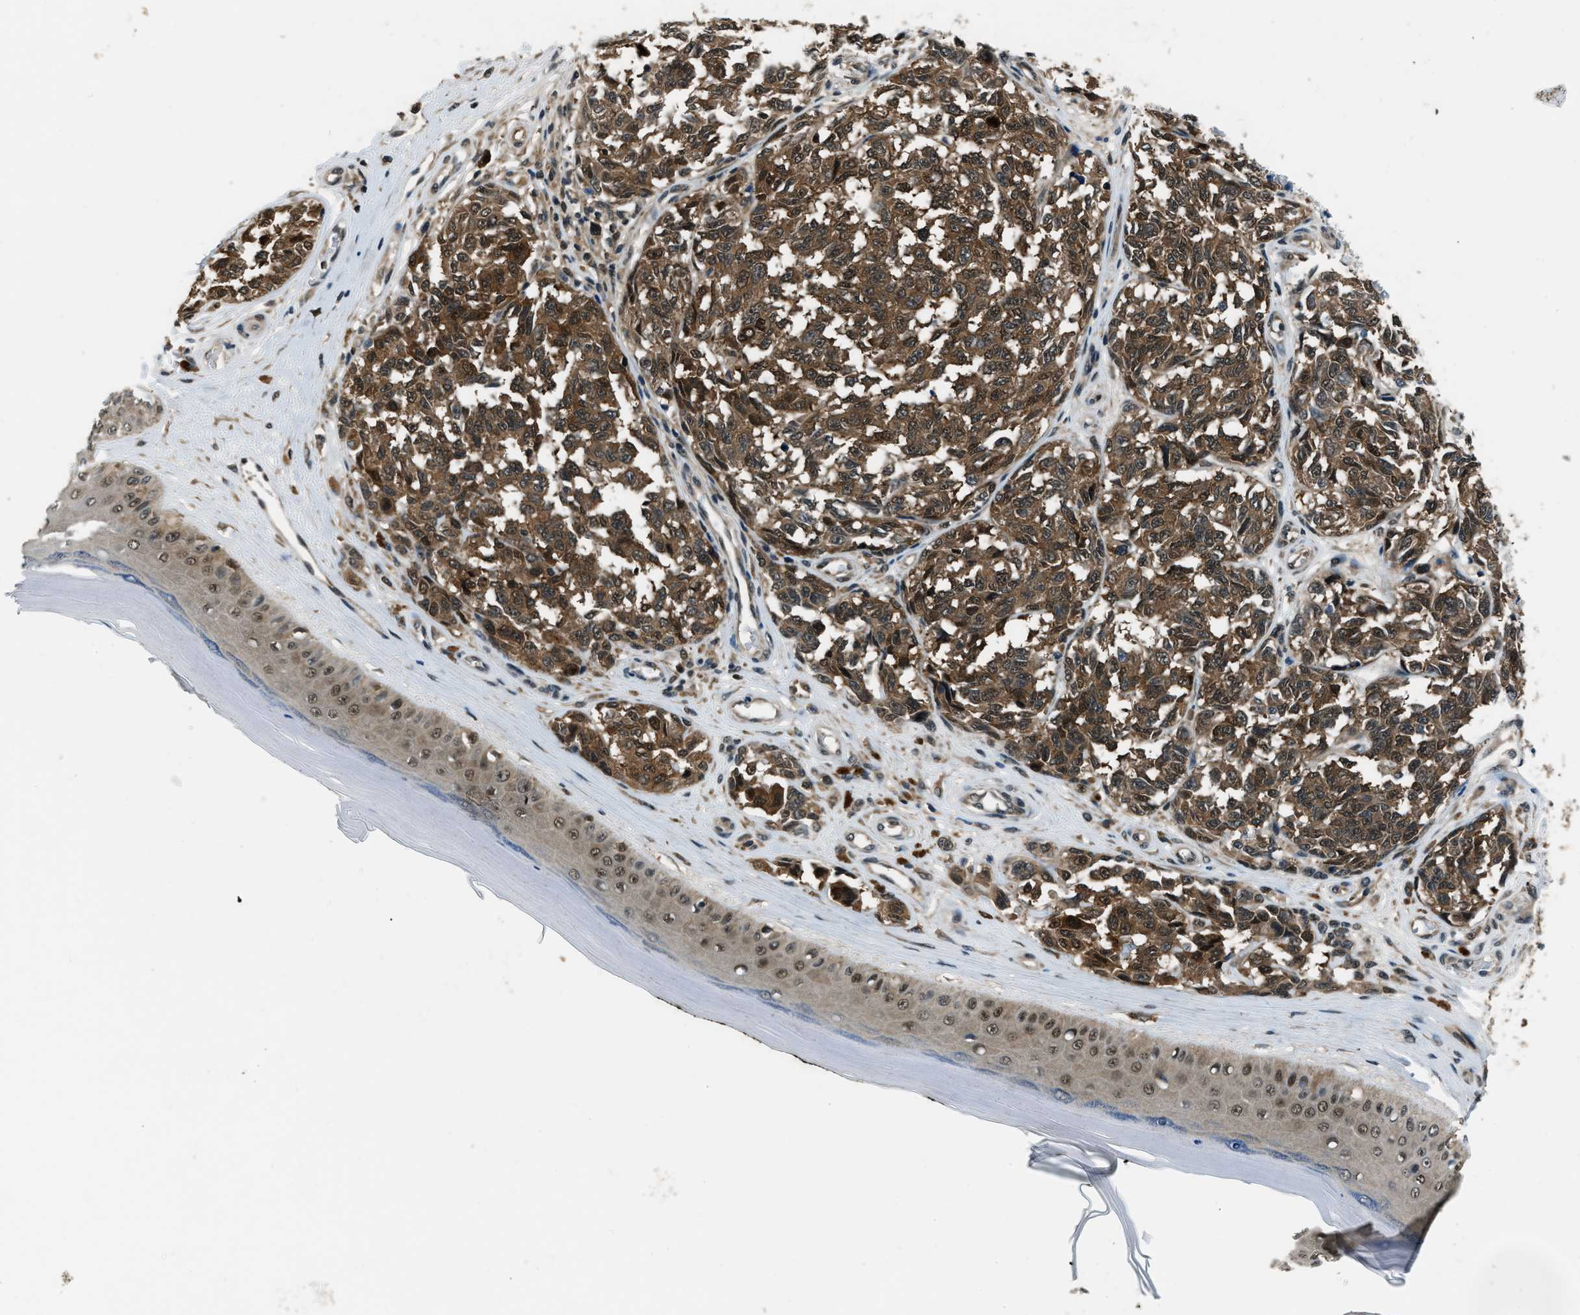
{"staining": {"intensity": "strong", "quantity": ">75%", "location": "cytoplasmic/membranous,nuclear"}, "tissue": "melanoma", "cell_type": "Tumor cells", "image_type": "cancer", "snomed": [{"axis": "morphology", "description": "Malignant melanoma, NOS"}, {"axis": "topography", "description": "Skin"}], "caption": "This histopathology image shows IHC staining of malignant melanoma, with high strong cytoplasmic/membranous and nuclear positivity in about >75% of tumor cells.", "gene": "NUDCD3", "patient": {"sex": "female", "age": 64}}